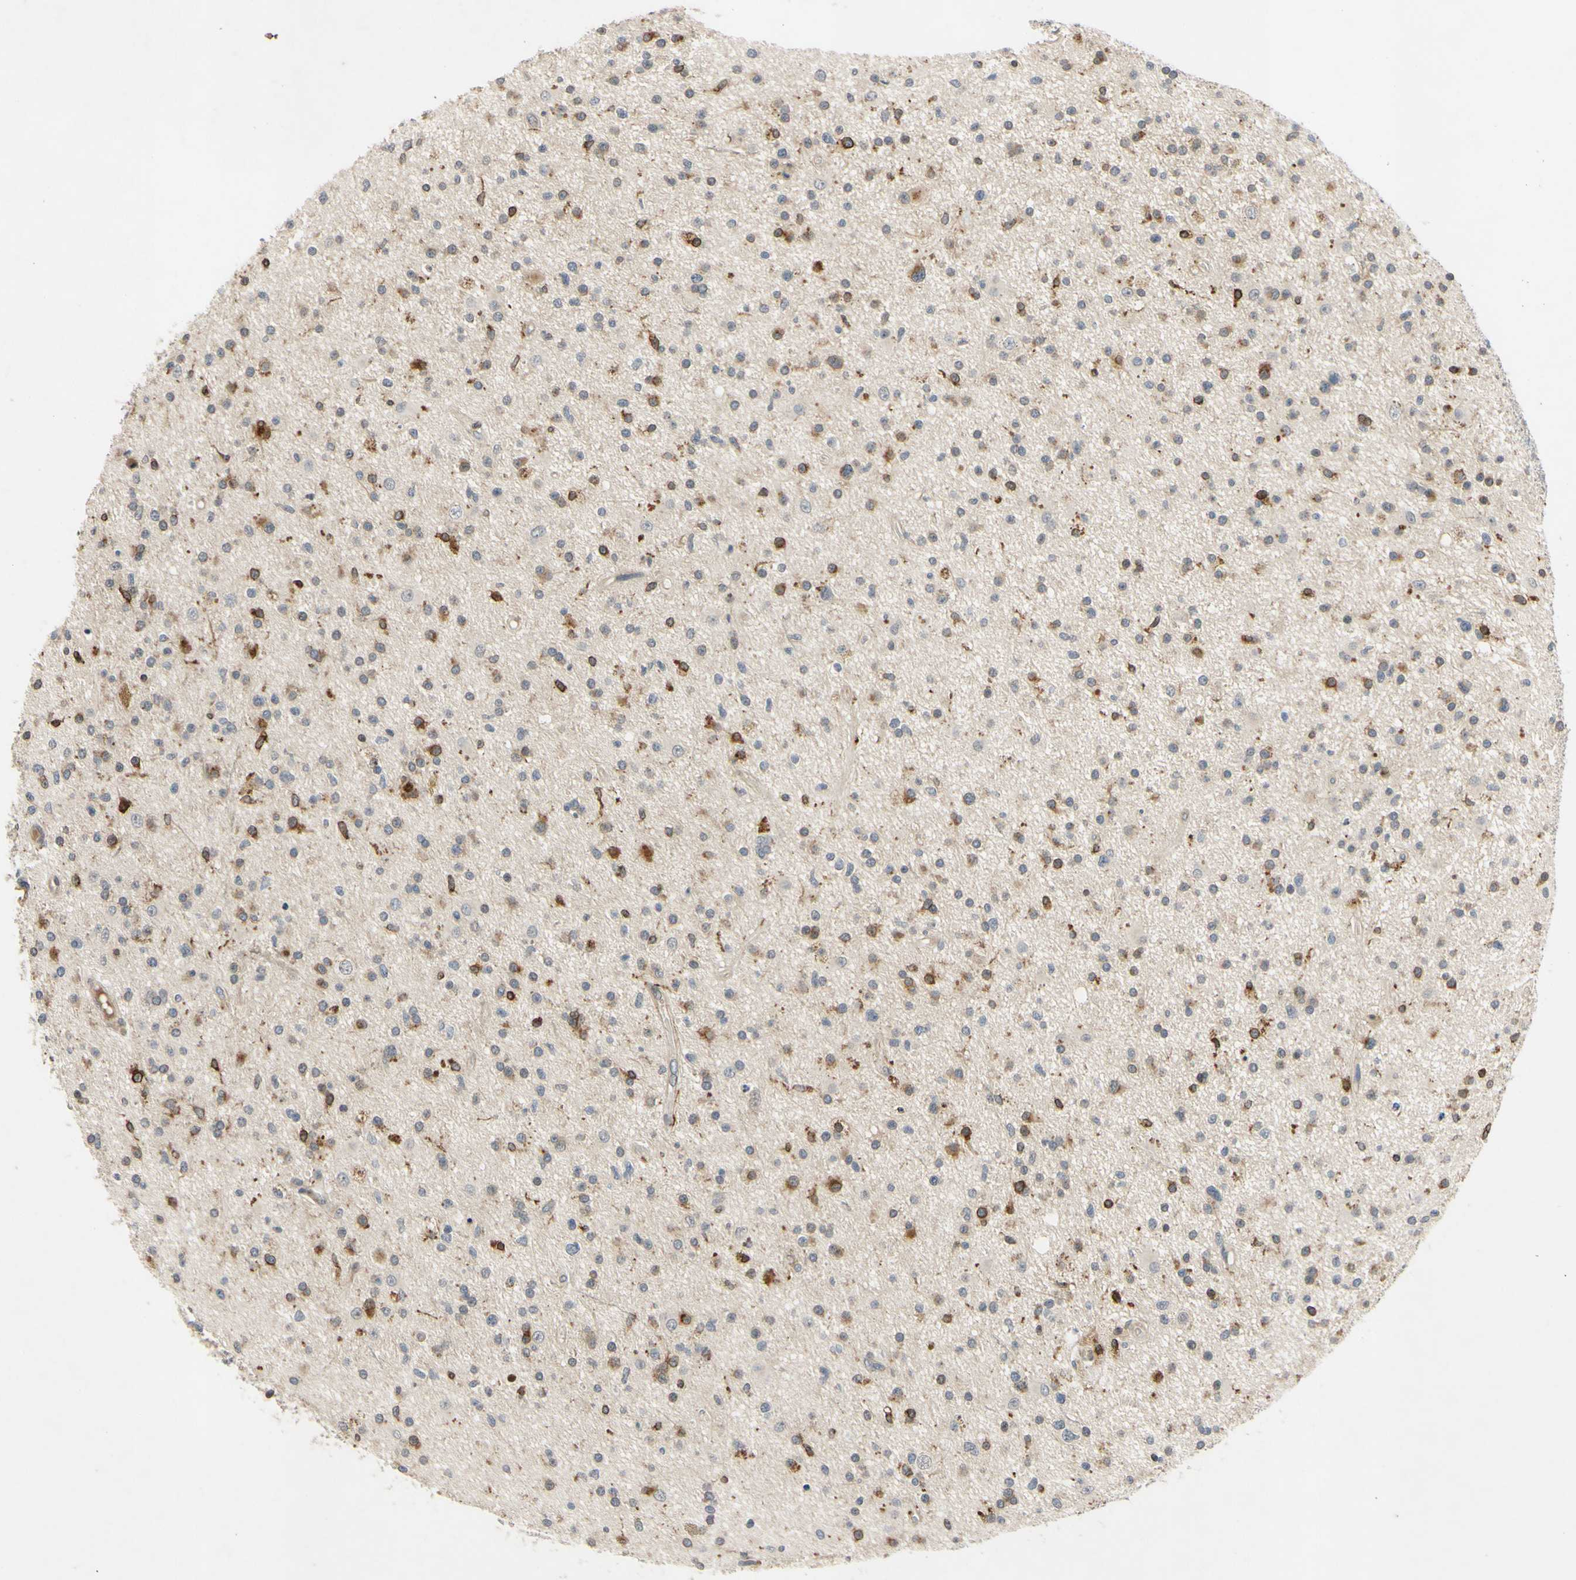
{"staining": {"intensity": "strong", "quantity": "<25%", "location": "cytoplasmic/membranous"}, "tissue": "glioma", "cell_type": "Tumor cells", "image_type": "cancer", "snomed": [{"axis": "morphology", "description": "Glioma, malignant, High grade"}, {"axis": "topography", "description": "Brain"}], "caption": "High-magnification brightfield microscopy of glioma stained with DAB (3,3'-diaminobenzidine) (brown) and counterstained with hematoxylin (blue). tumor cells exhibit strong cytoplasmic/membranous staining is present in about<25% of cells.", "gene": "PLXNA2", "patient": {"sex": "male", "age": 33}}